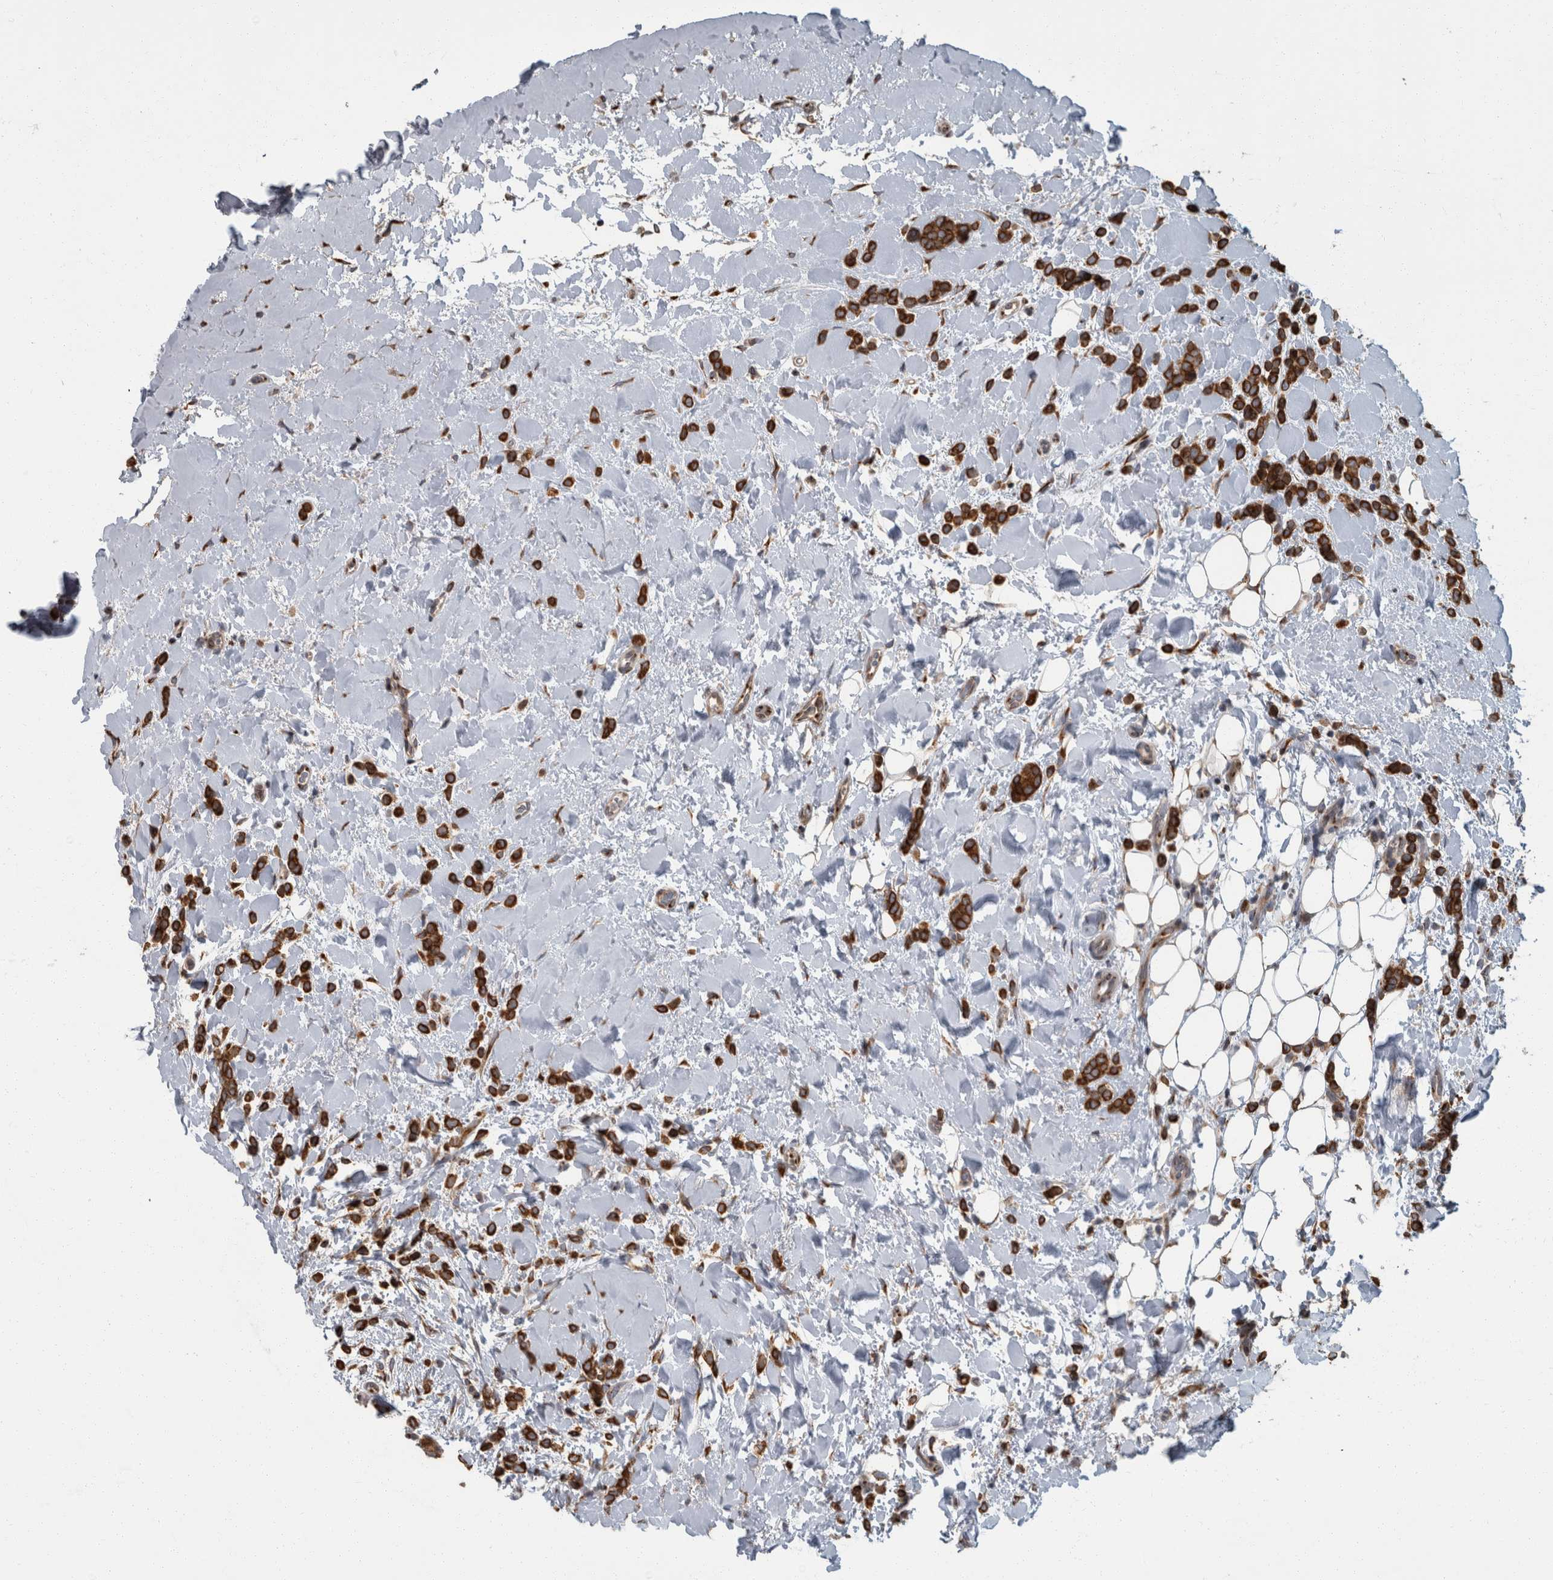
{"staining": {"intensity": "strong", "quantity": ">75%", "location": "cytoplasmic/membranous"}, "tissue": "breast cancer", "cell_type": "Tumor cells", "image_type": "cancer", "snomed": [{"axis": "morphology", "description": "Normal tissue, NOS"}, {"axis": "morphology", "description": "Lobular carcinoma"}, {"axis": "topography", "description": "Breast"}], "caption": "An immunohistochemistry (IHC) photomicrograph of neoplastic tissue is shown. Protein staining in brown shows strong cytoplasmic/membranous positivity in breast cancer within tumor cells.", "gene": "LMAN2L", "patient": {"sex": "female", "age": 50}}